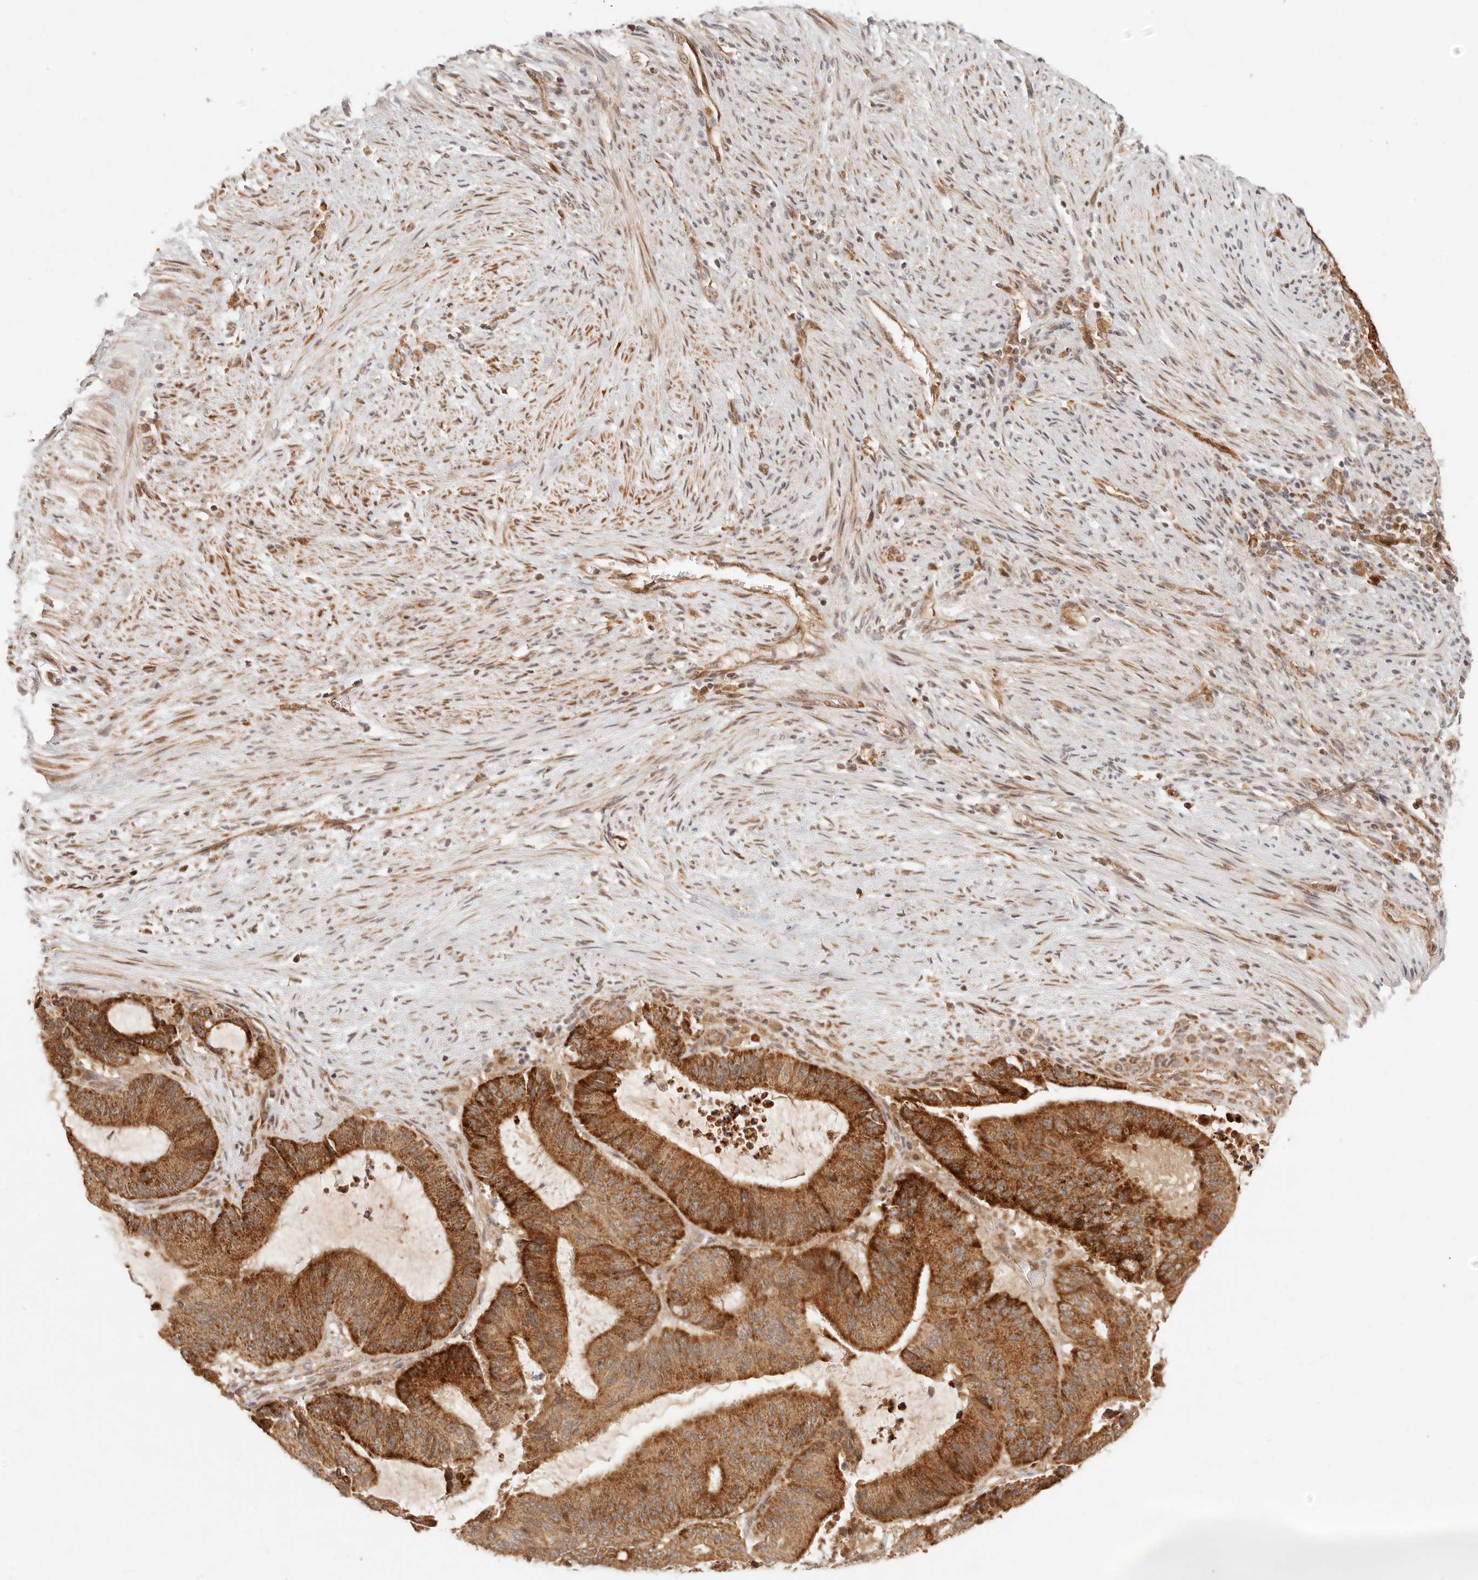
{"staining": {"intensity": "strong", "quantity": ">75%", "location": "cytoplasmic/membranous"}, "tissue": "liver cancer", "cell_type": "Tumor cells", "image_type": "cancer", "snomed": [{"axis": "morphology", "description": "Normal tissue, NOS"}, {"axis": "morphology", "description": "Cholangiocarcinoma"}, {"axis": "topography", "description": "Liver"}, {"axis": "topography", "description": "Peripheral nerve tissue"}], "caption": "The immunohistochemical stain labels strong cytoplasmic/membranous positivity in tumor cells of liver cancer tissue.", "gene": "TIMM17A", "patient": {"sex": "female", "age": 73}}